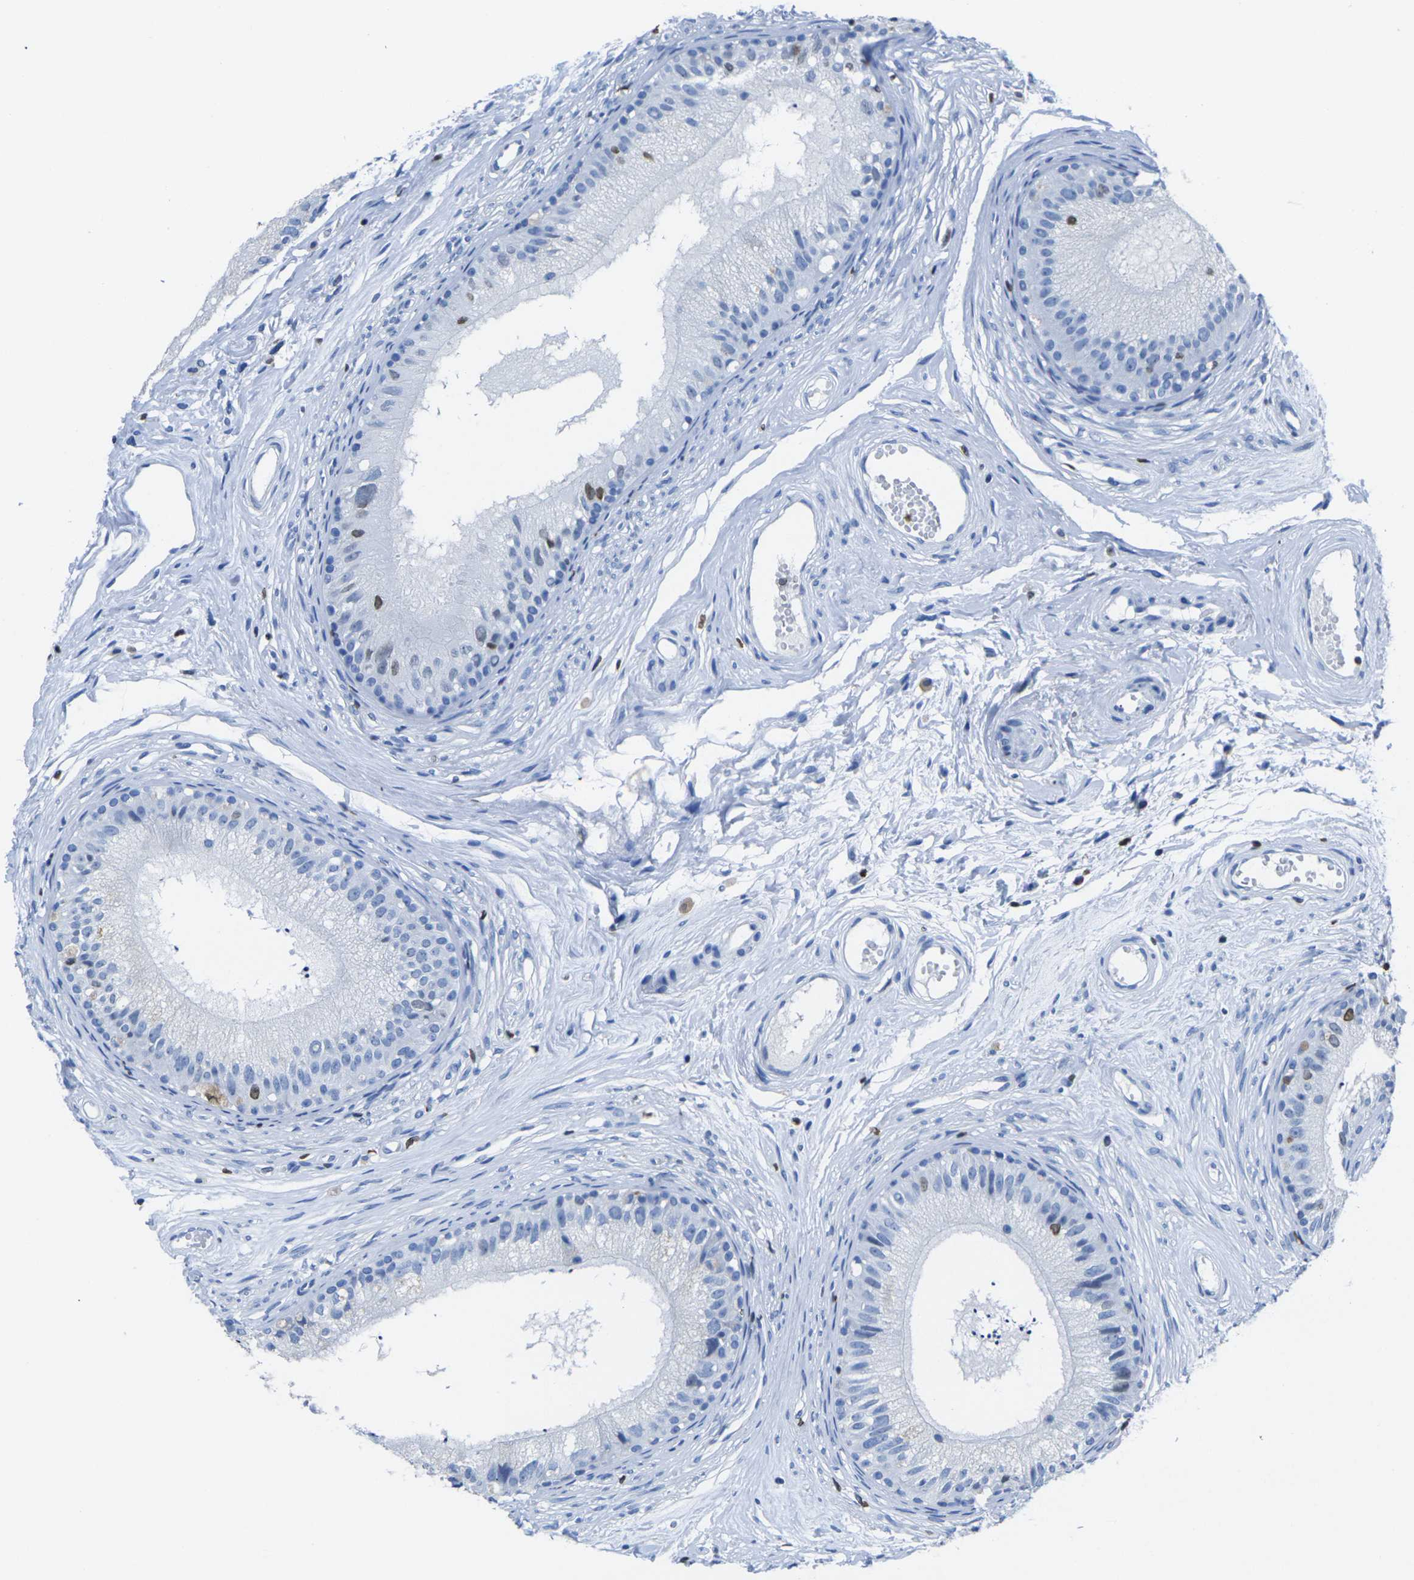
{"staining": {"intensity": "moderate", "quantity": "<25%", "location": "nuclear"}, "tissue": "epididymis", "cell_type": "Glandular cells", "image_type": "normal", "snomed": [{"axis": "morphology", "description": "Normal tissue, NOS"}, {"axis": "topography", "description": "Epididymis"}], "caption": "Protein expression analysis of normal epididymis exhibits moderate nuclear positivity in approximately <25% of glandular cells. The staining was performed using DAB (3,3'-diaminobenzidine), with brown indicating positive protein expression. Nuclei are stained blue with hematoxylin.", "gene": "DRAXIN", "patient": {"sex": "male", "age": 56}}